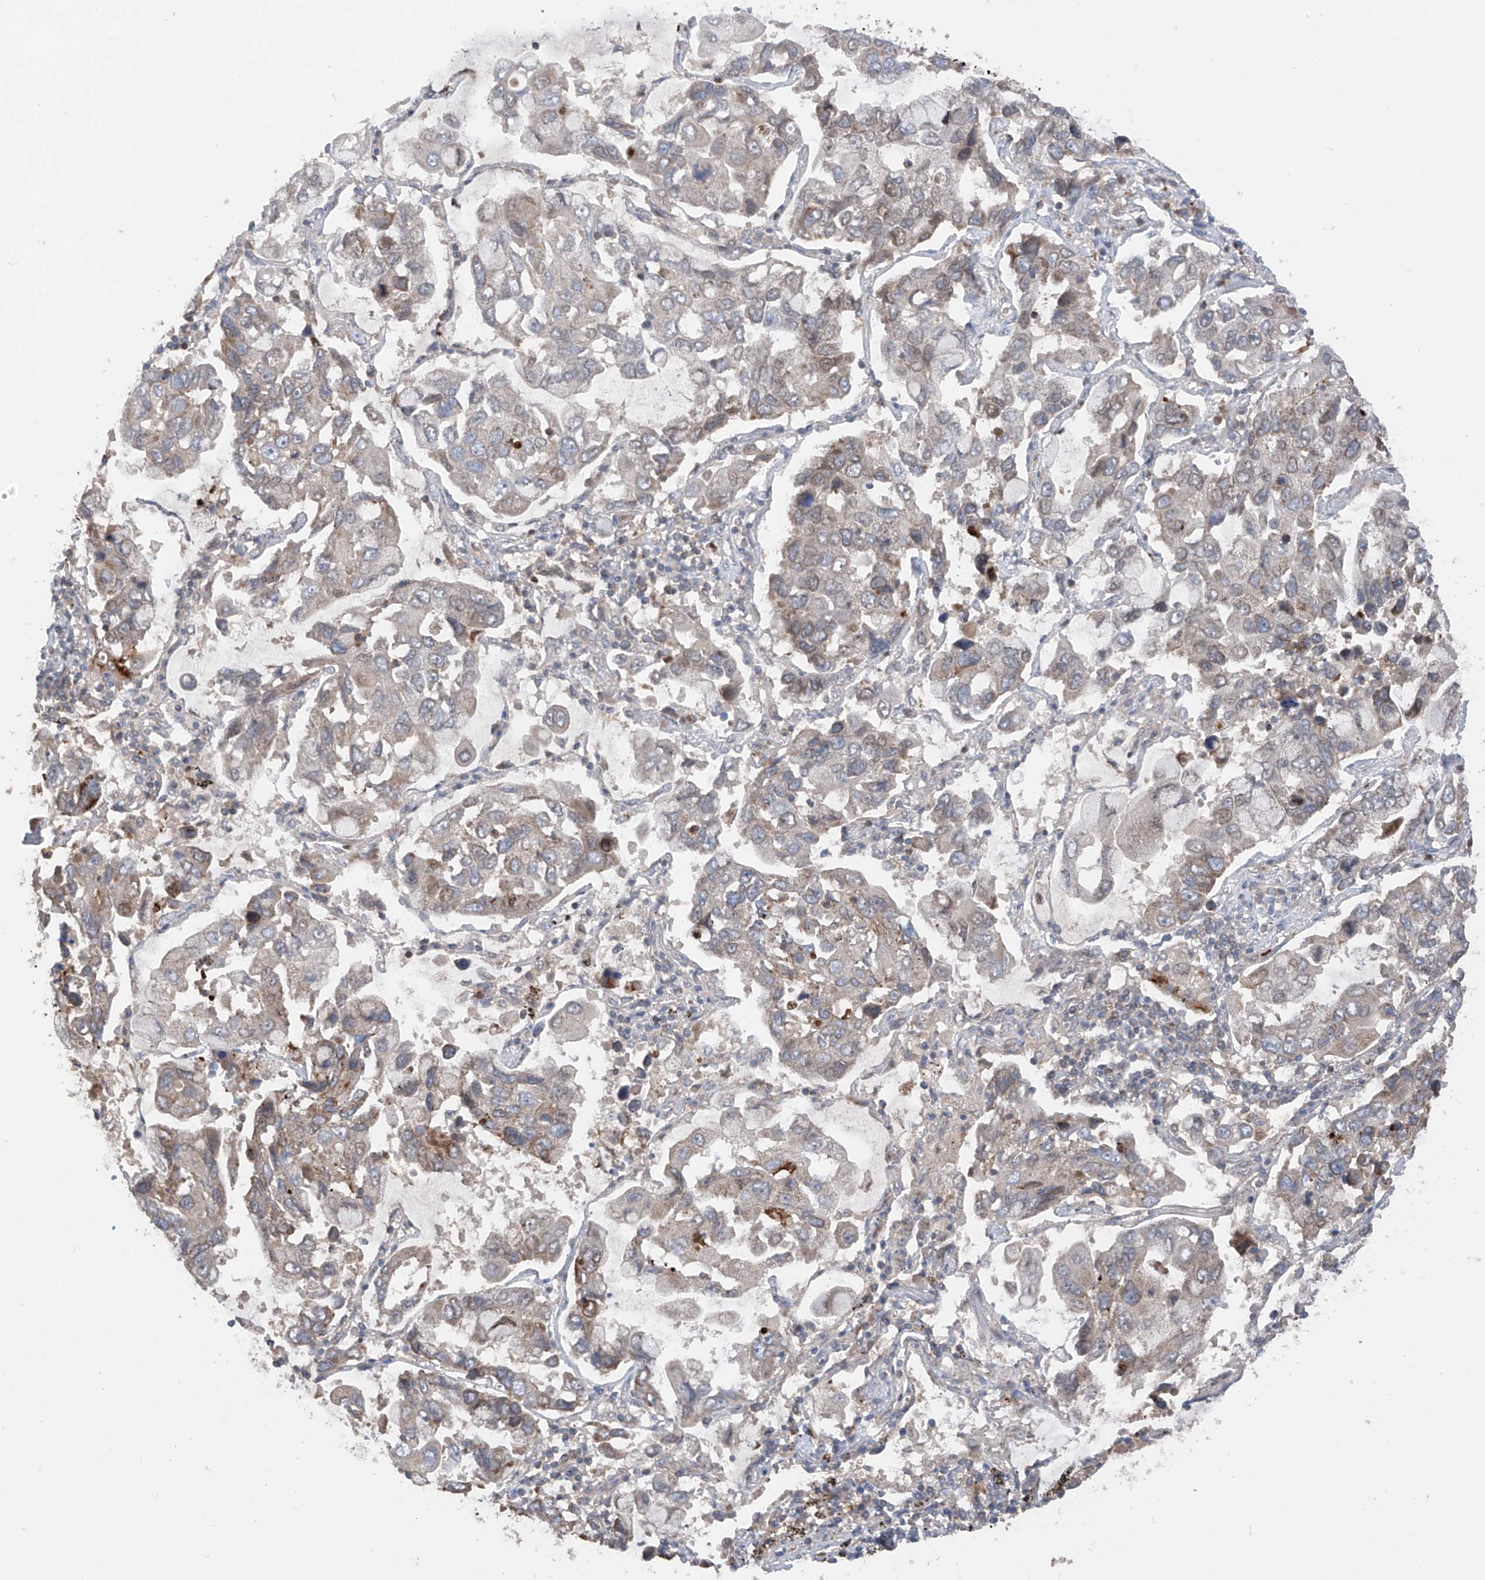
{"staining": {"intensity": "weak", "quantity": "<25%", "location": "cytoplasmic/membranous"}, "tissue": "lung cancer", "cell_type": "Tumor cells", "image_type": "cancer", "snomed": [{"axis": "morphology", "description": "Adenocarcinoma, NOS"}, {"axis": "topography", "description": "Lung"}], "caption": "Immunohistochemical staining of adenocarcinoma (lung) displays no significant staining in tumor cells.", "gene": "AHCTF1", "patient": {"sex": "male", "age": 64}}